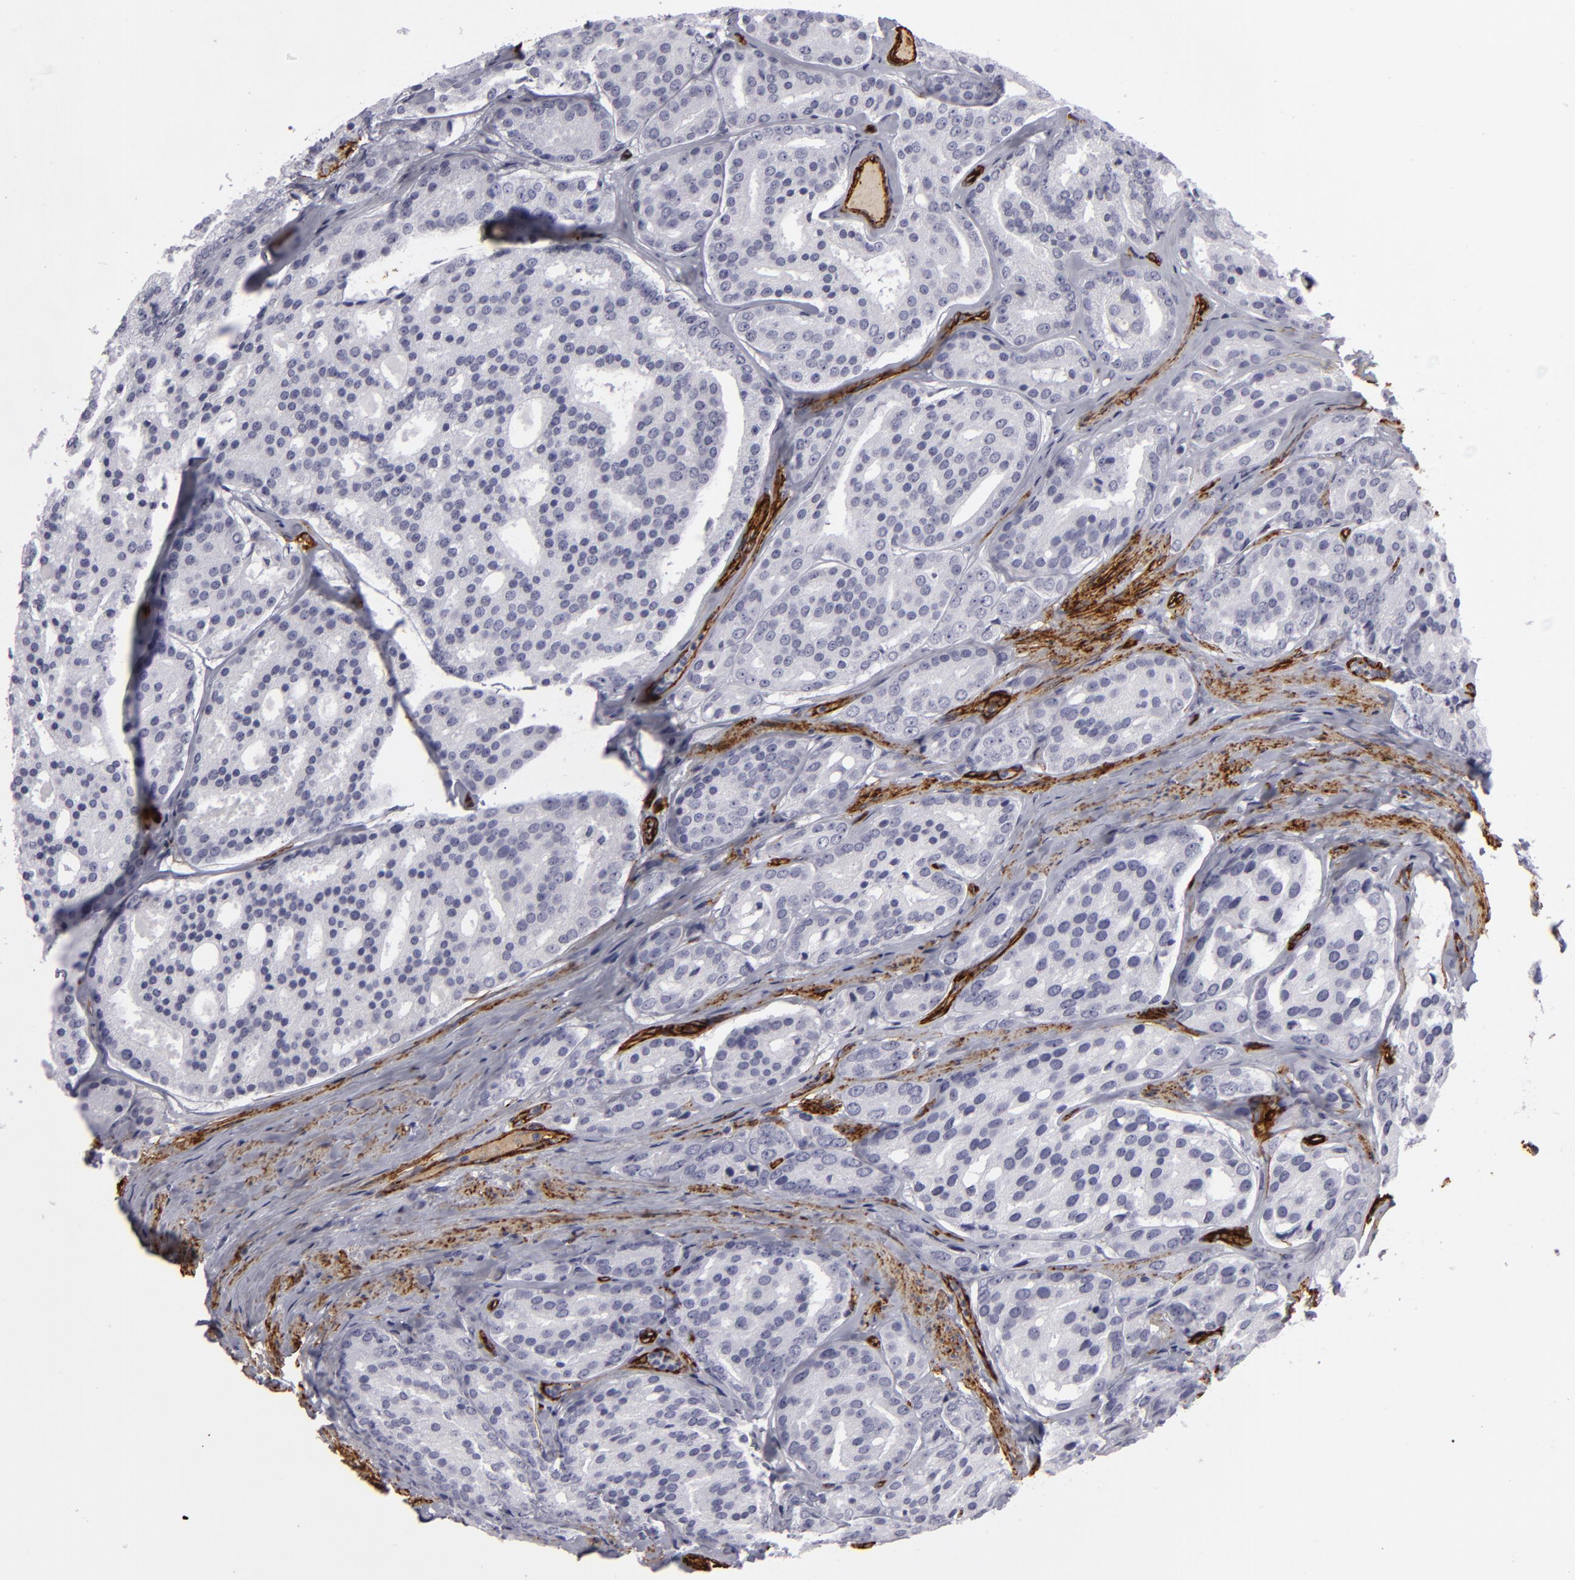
{"staining": {"intensity": "negative", "quantity": "none", "location": "none"}, "tissue": "prostate cancer", "cell_type": "Tumor cells", "image_type": "cancer", "snomed": [{"axis": "morphology", "description": "Adenocarcinoma, High grade"}, {"axis": "topography", "description": "Prostate"}], "caption": "High magnification brightfield microscopy of prostate cancer stained with DAB (3,3'-diaminobenzidine) (brown) and counterstained with hematoxylin (blue): tumor cells show no significant expression.", "gene": "MCAM", "patient": {"sex": "male", "age": 64}}